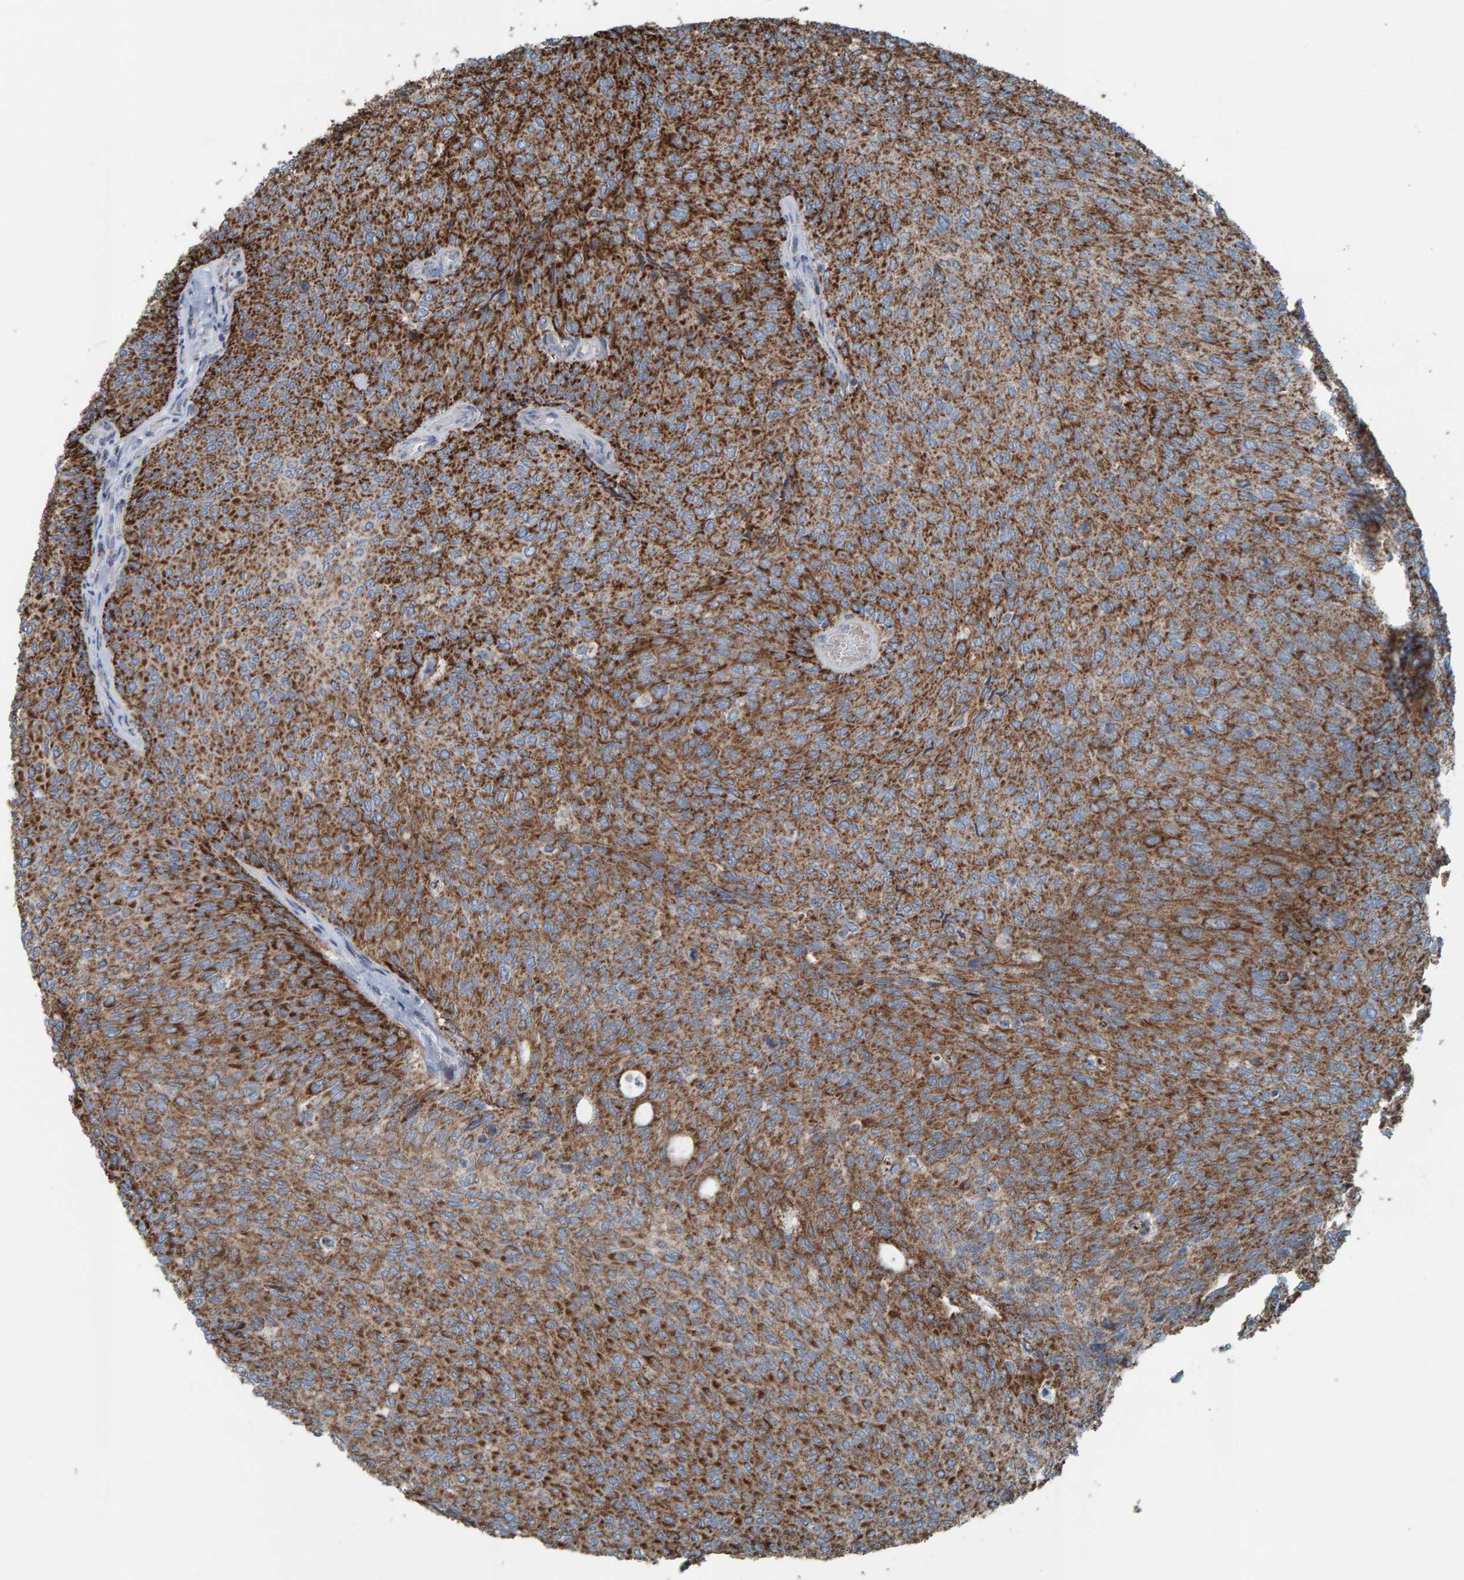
{"staining": {"intensity": "strong", "quantity": ">75%", "location": "cytoplasmic/membranous"}, "tissue": "urothelial cancer", "cell_type": "Tumor cells", "image_type": "cancer", "snomed": [{"axis": "morphology", "description": "Urothelial carcinoma, Low grade"}, {"axis": "topography", "description": "Urinary bladder"}], "caption": "Immunohistochemical staining of urothelial cancer displays high levels of strong cytoplasmic/membranous expression in about >75% of tumor cells.", "gene": "ZNF48", "patient": {"sex": "female", "age": 79}}